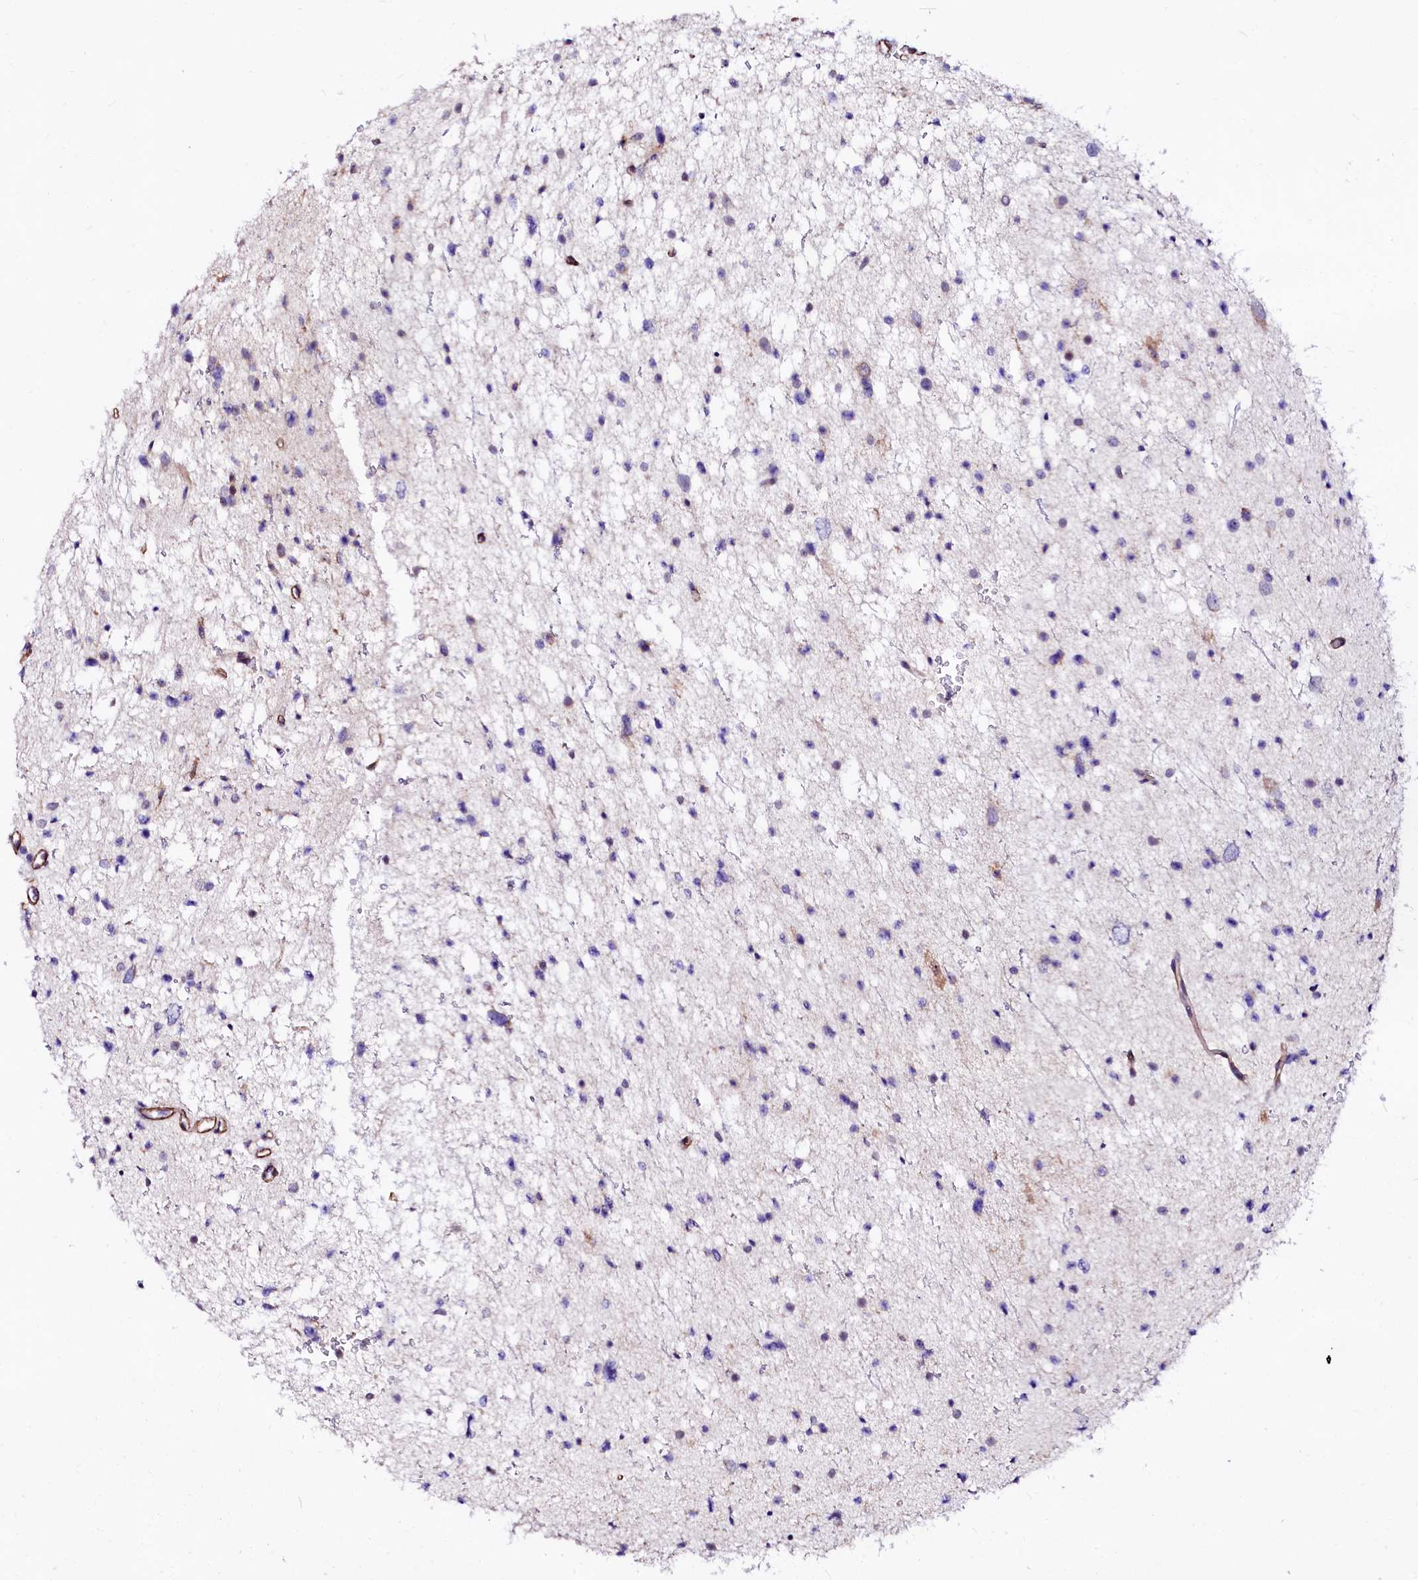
{"staining": {"intensity": "negative", "quantity": "none", "location": "none"}, "tissue": "glioma", "cell_type": "Tumor cells", "image_type": "cancer", "snomed": [{"axis": "morphology", "description": "Glioma, malignant, Low grade"}, {"axis": "topography", "description": "Brain"}], "caption": "Immunohistochemical staining of human glioma exhibits no significant positivity in tumor cells.", "gene": "GPR176", "patient": {"sex": "female", "age": 37}}